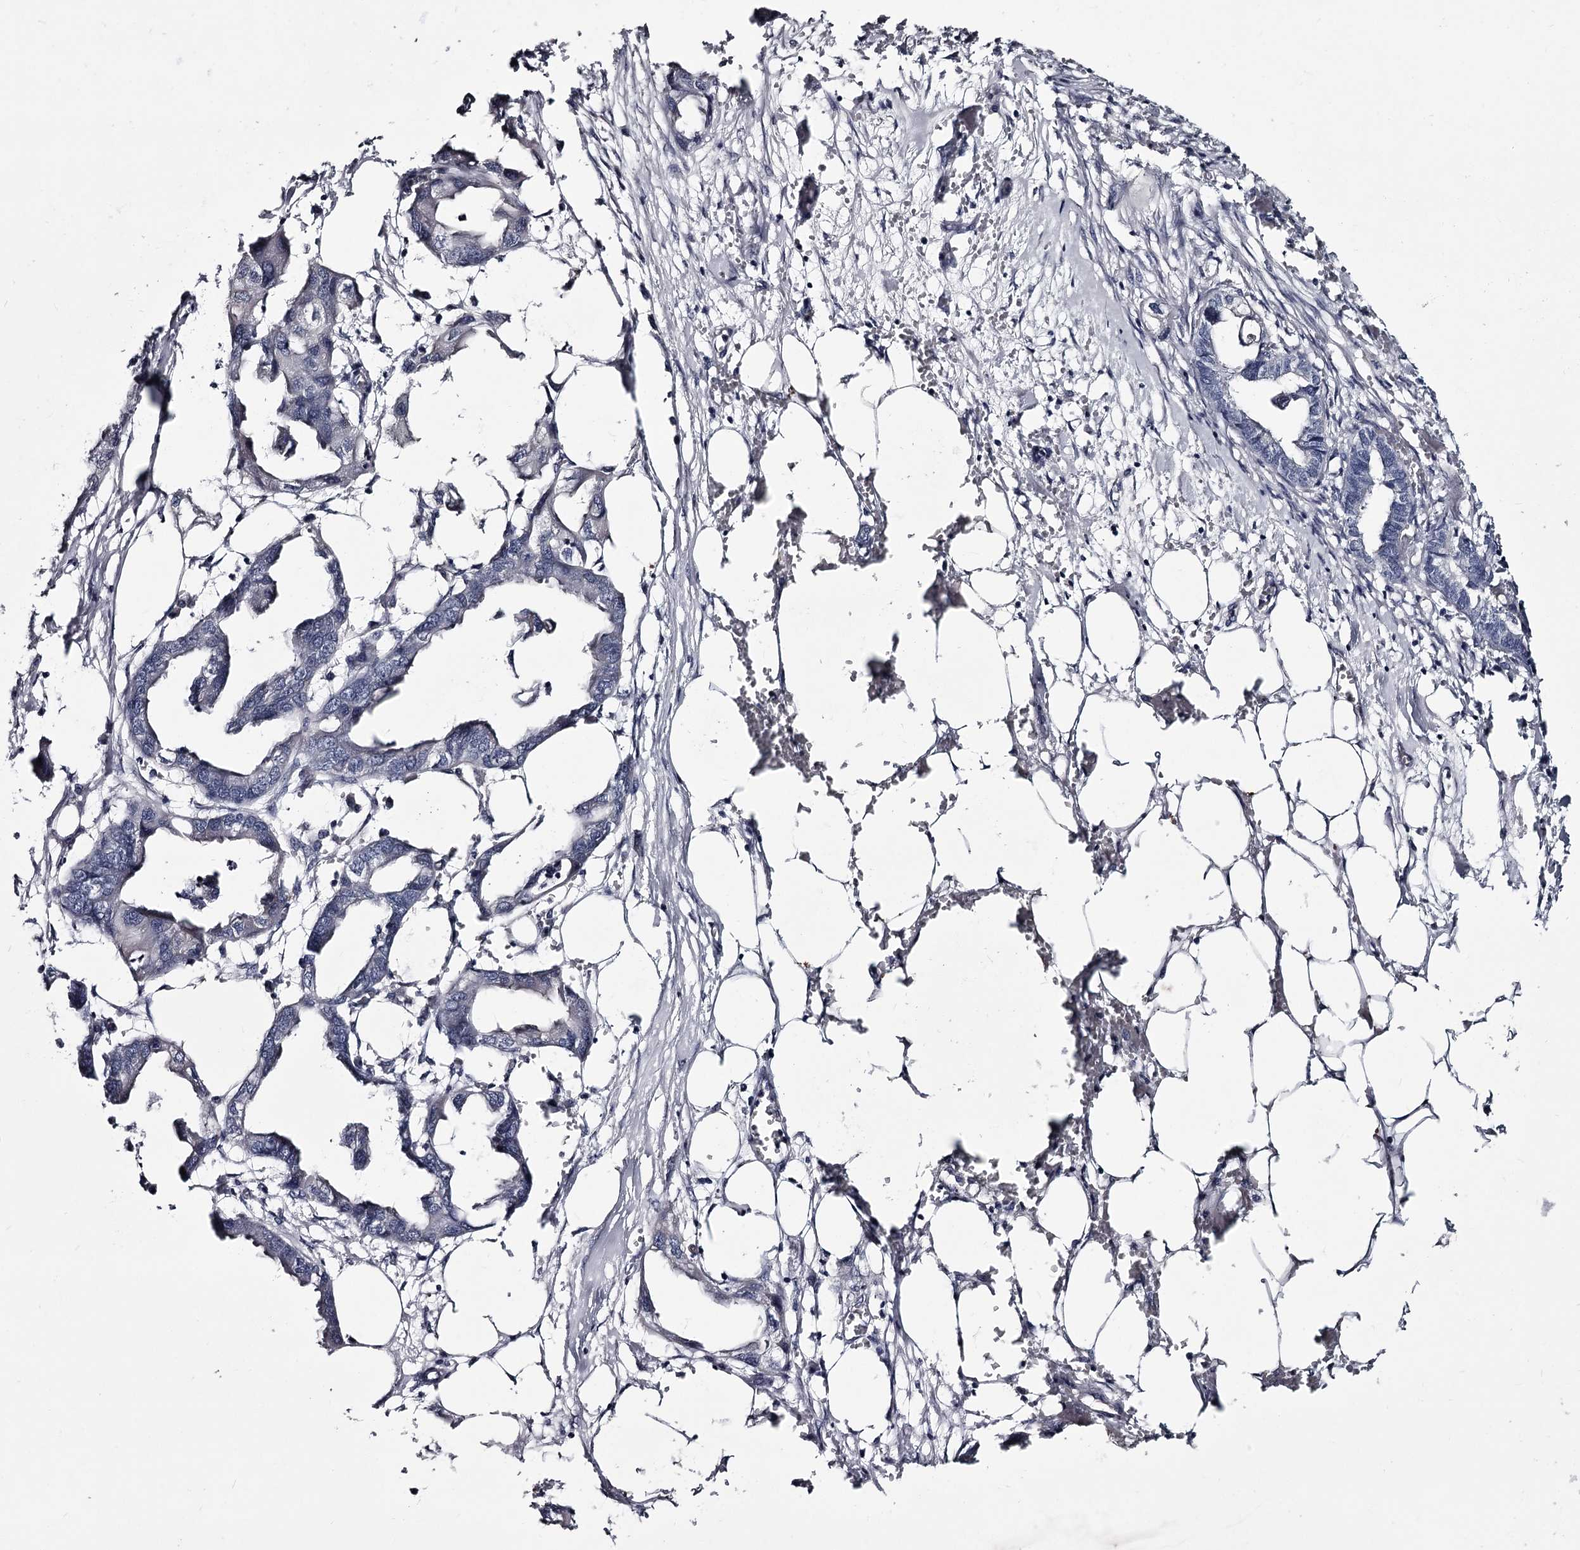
{"staining": {"intensity": "negative", "quantity": "none", "location": "none"}, "tissue": "endometrial cancer", "cell_type": "Tumor cells", "image_type": "cancer", "snomed": [{"axis": "morphology", "description": "Adenocarcinoma, NOS"}, {"axis": "morphology", "description": "Adenocarcinoma, metastatic, NOS"}, {"axis": "topography", "description": "Adipose tissue"}, {"axis": "topography", "description": "Endometrium"}], "caption": "The IHC image has no significant staining in tumor cells of endometrial cancer (adenocarcinoma) tissue.", "gene": "DAO", "patient": {"sex": "female", "age": 67}}